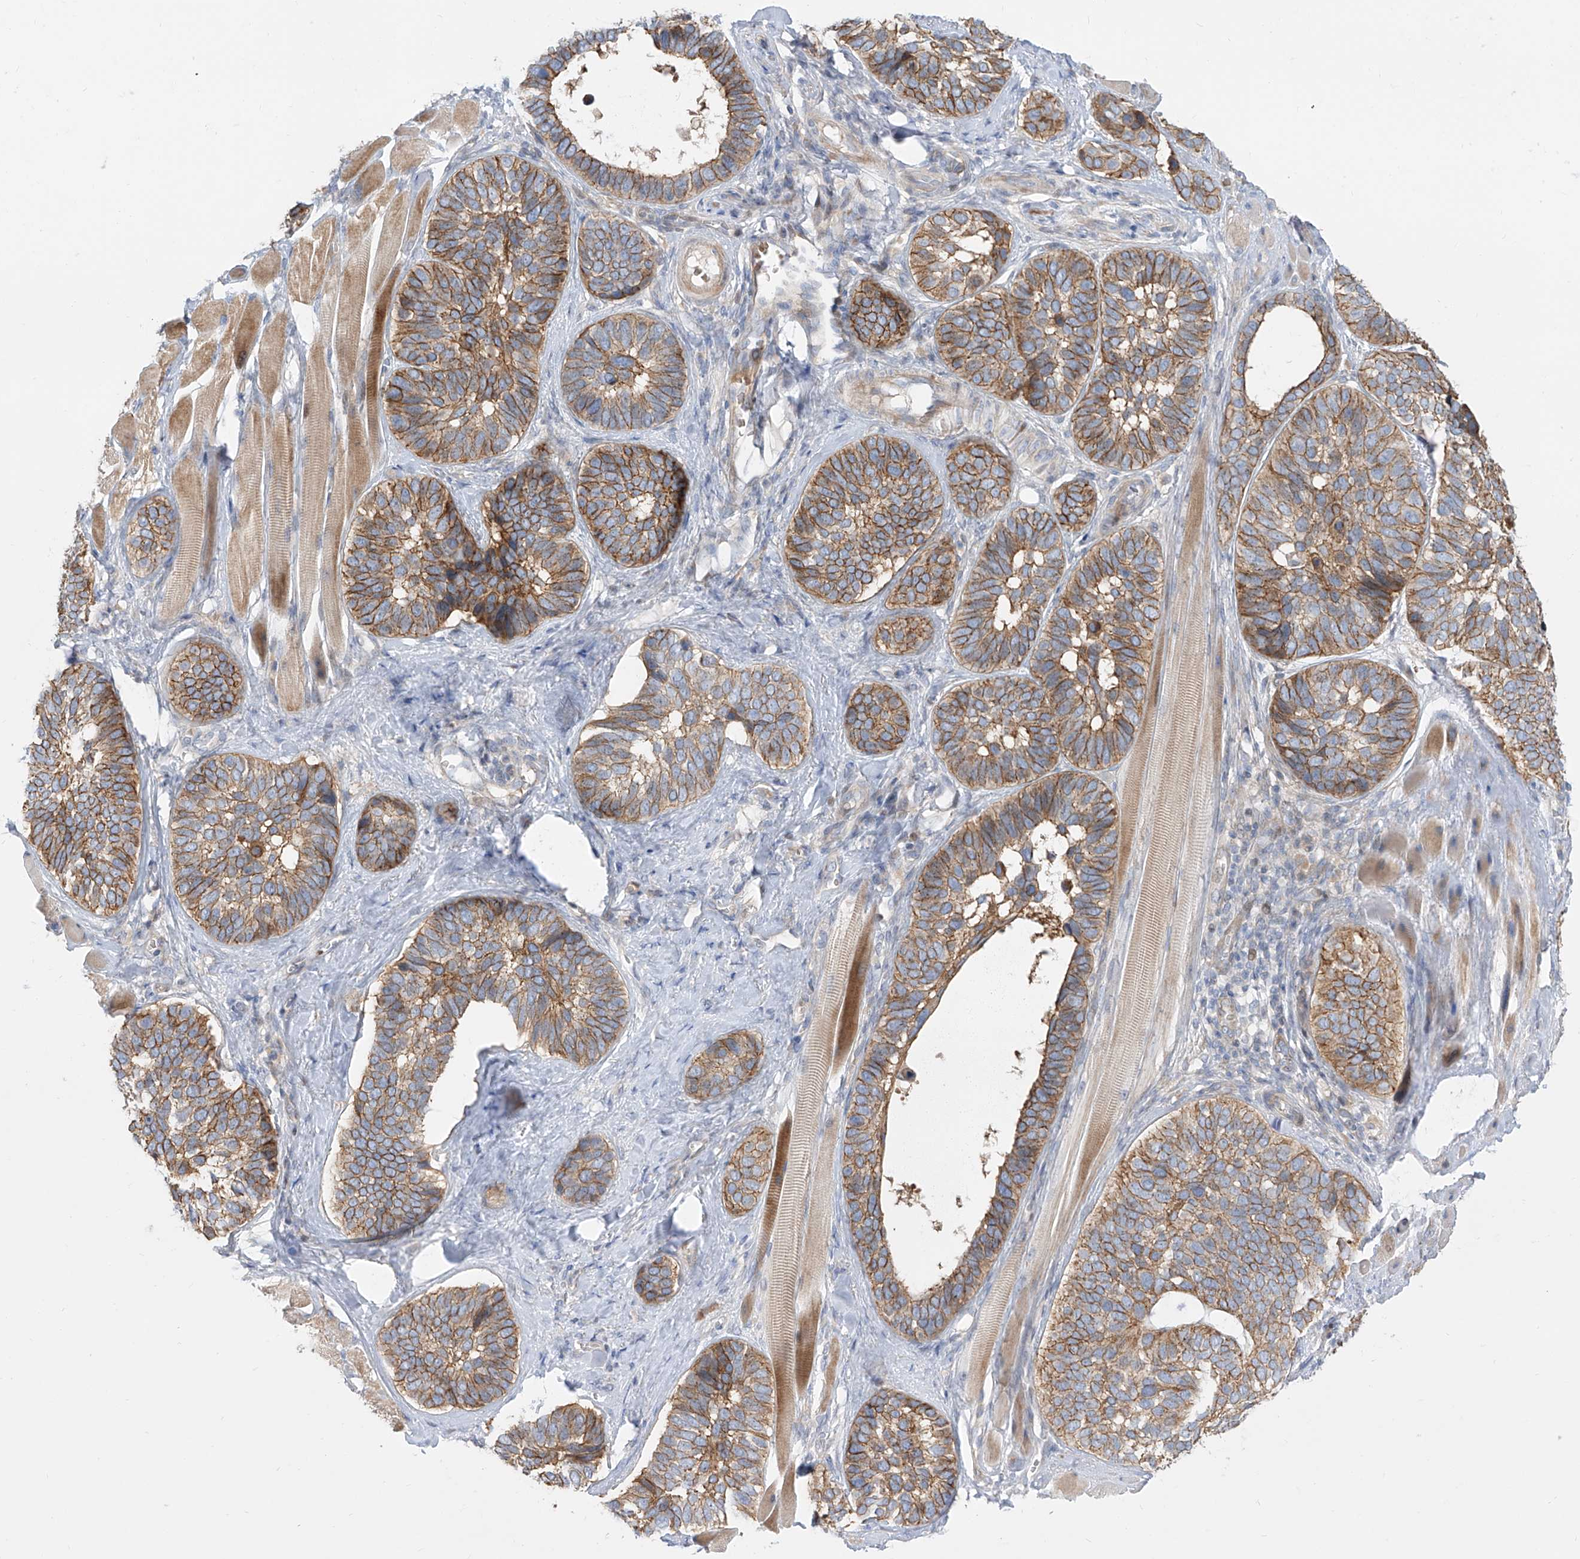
{"staining": {"intensity": "strong", "quantity": ">75%", "location": "cytoplasmic/membranous"}, "tissue": "skin cancer", "cell_type": "Tumor cells", "image_type": "cancer", "snomed": [{"axis": "morphology", "description": "Basal cell carcinoma"}, {"axis": "topography", "description": "Skin"}], "caption": "A high-resolution photomicrograph shows immunohistochemistry staining of basal cell carcinoma (skin), which displays strong cytoplasmic/membranous positivity in approximately >75% of tumor cells.", "gene": "LRRC1", "patient": {"sex": "male", "age": 62}}